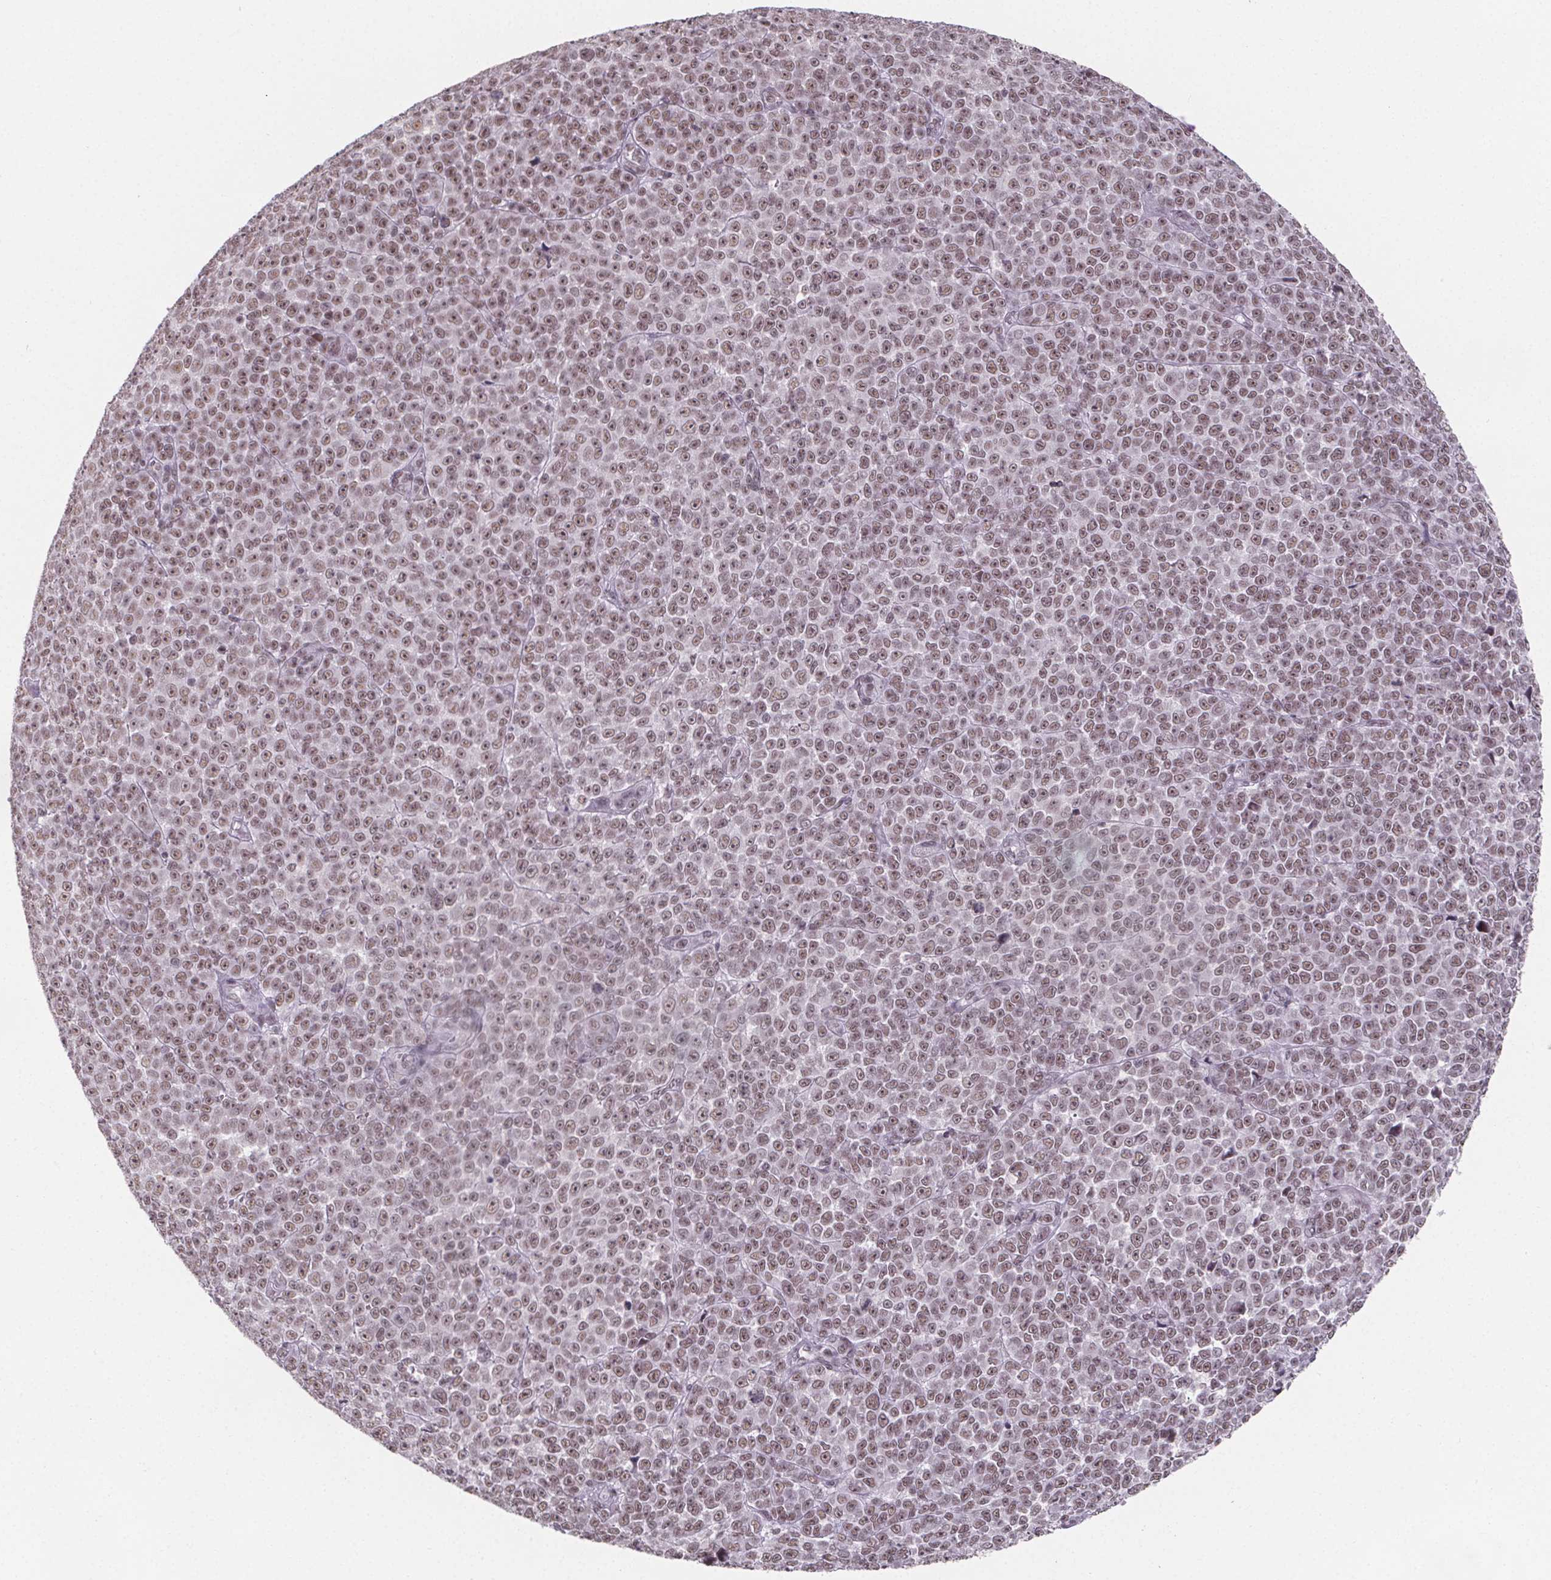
{"staining": {"intensity": "moderate", "quantity": ">75%", "location": "nuclear"}, "tissue": "melanoma", "cell_type": "Tumor cells", "image_type": "cancer", "snomed": [{"axis": "morphology", "description": "Malignant melanoma, NOS"}, {"axis": "topography", "description": "Skin"}], "caption": "This photomicrograph reveals malignant melanoma stained with immunohistochemistry (IHC) to label a protein in brown. The nuclear of tumor cells show moderate positivity for the protein. Nuclei are counter-stained blue.", "gene": "ZNF572", "patient": {"sex": "female", "age": 95}}